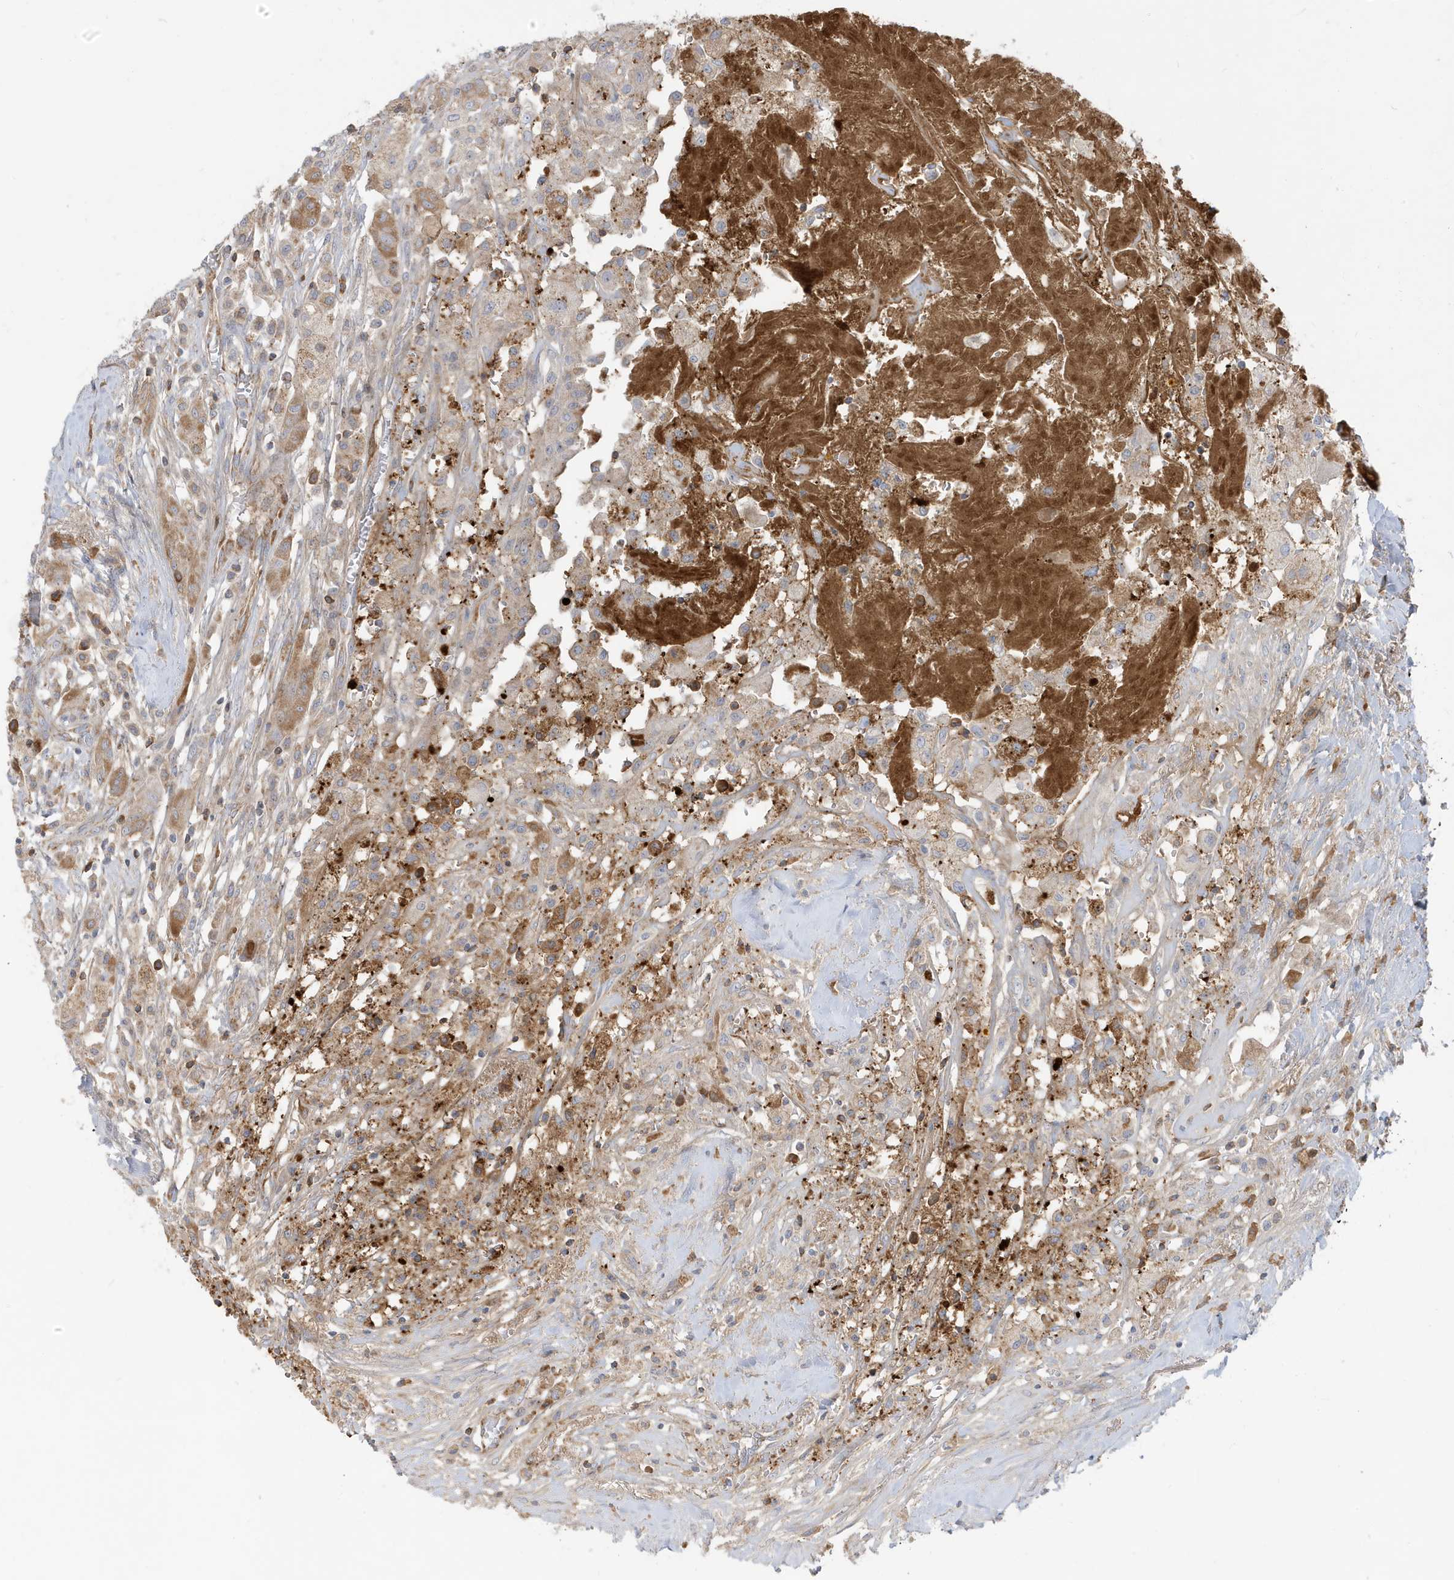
{"staining": {"intensity": "moderate", "quantity": ">75%", "location": "cytoplasmic/membranous"}, "tissue": "thyroid cancer", "cell_type": "Tumor cells", "image_type": "cancer", "snomed": [{"axis": "morphology", "description": "Papillary adenocarcinoma, NOS"}, {"axis": "topography", "description": "Thyroid gland"}], "caption": "This image displays immunohistochemistry staining of thyroid cancer (papillary adenocarcinoma), with medium moderate cytoplasmic/membranous positivity in approximately >75% of tumor cells.", "gene": "IFT57", "patient": {"sex": "female", "age": 59}}